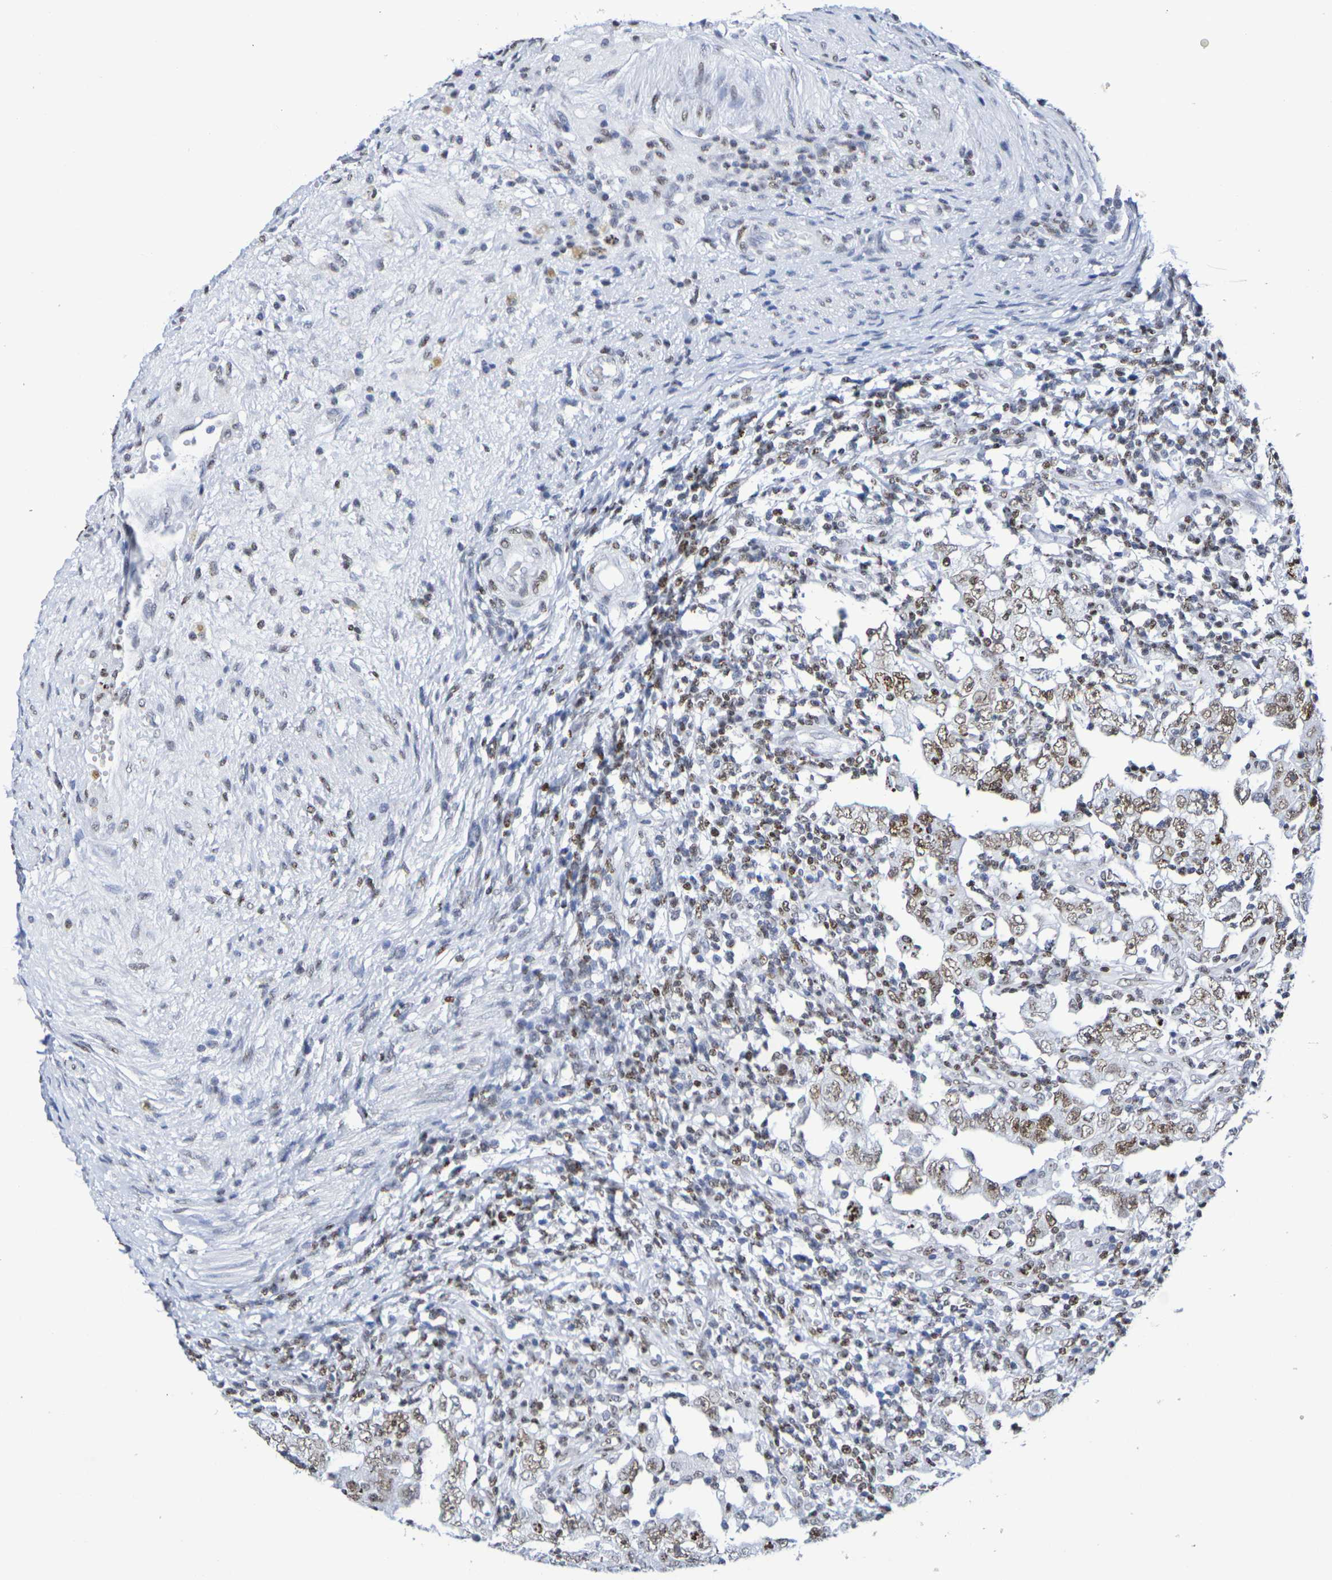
{"staining": {"intensity": "moderate", "quantity": ">75%", "location": "nuclear"}, "tissue": "testis cancer", "cell_type": "Tumor cells", "image_type": "cancer", "snomed": [{"axis": "morphology", "description": "Carcinoma, Embryonal, NOS"}, {"axis": "topography", "description": "Testis"}], "caption": "This micrograph exhibits testis embryonal carcinoma stained with immunohistochemistry (IHC) to label a protein in brown. The nuclear of tumor cells show moderate positivity for the protein. Nuclei are counter-stained blue.", "gene": "H1-5", "patient": {"sex": "male", "age": 26}}